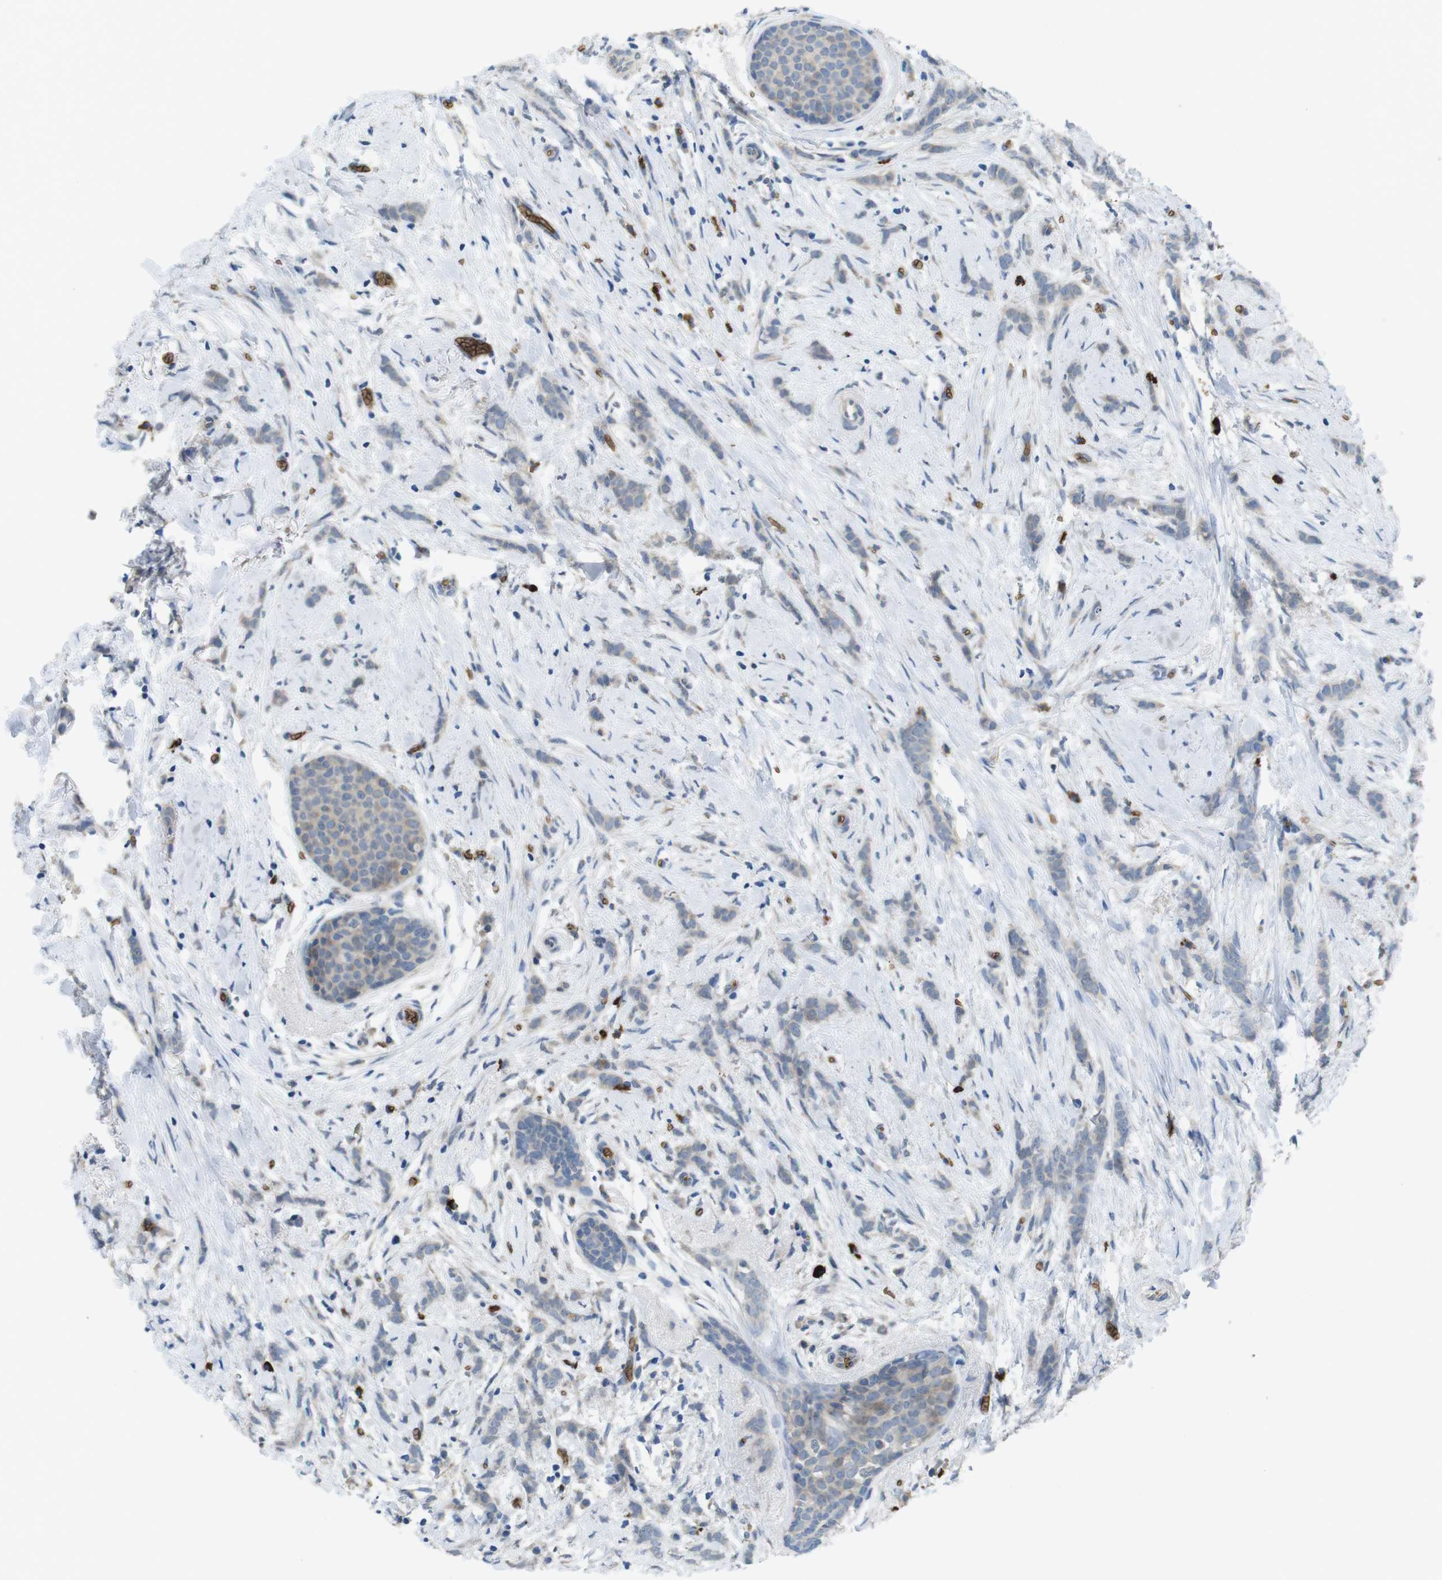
{"staining": {"intensity": "weak", "quantity": ">75%", "location": "cytoplasmic/membranous"}, "tissue": "breast cancer", "cell_type": "Tumor cells", "image_type": "cancer", "snomed": [{"axis": "morphology", "description": "Lobular carcinoma, in situ"}, {"axis": "morphology", "description": "Lobular carcinoma"}, {"axis": "topography", "description": "Breast"}], "caption": "High-power microscopy captured an IHC image of lobular carcinoma (breast), revealing weak cytoplasmic/membranous positivity in about >75% of tumor cells.", "gene": "GYPA", "patient": {"sex": "female", "age": 41}}